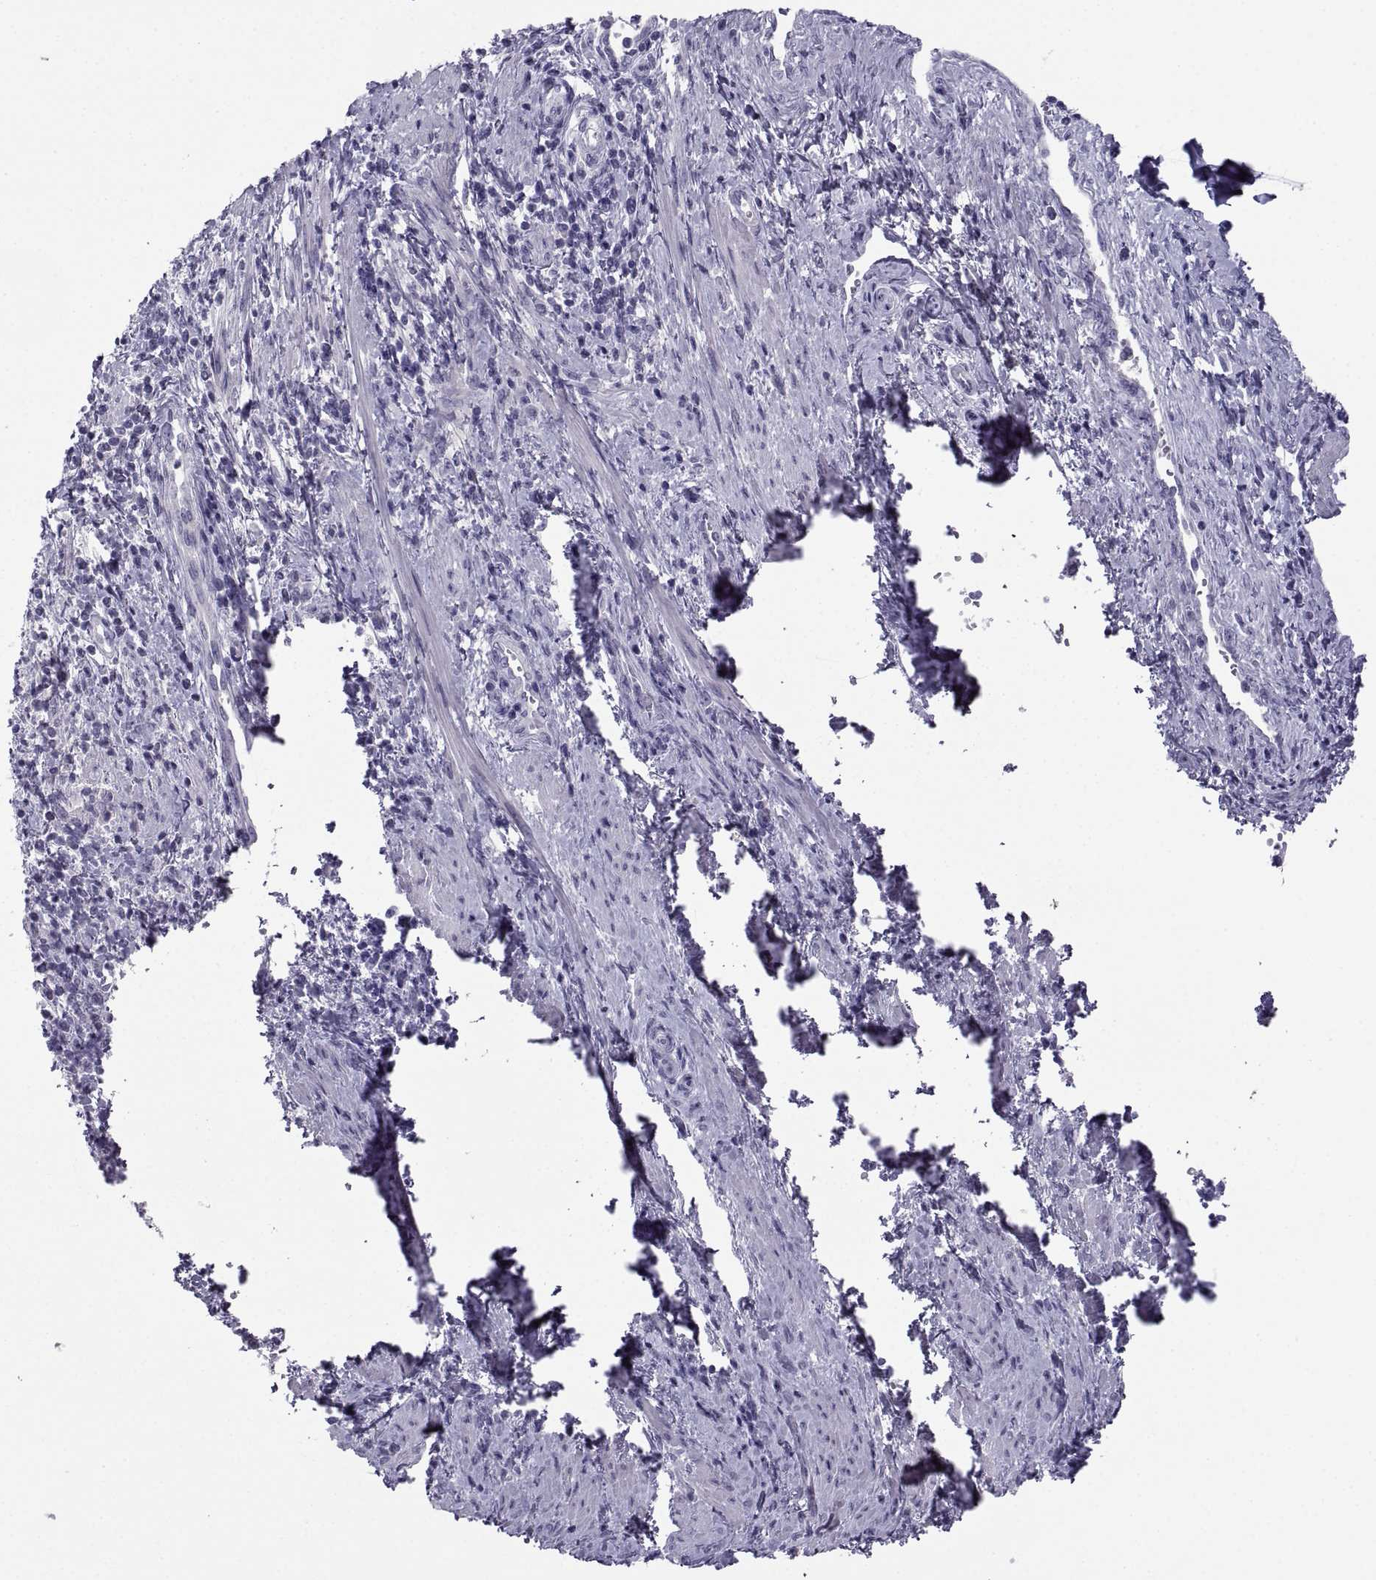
{"staining": {"intensity": "negative", "quantity": "none", "location": "none"}, "tissue": "cervical cancer", "cell_type": "Tumor cells", "image_type": "cancer", "snomed": [{"axis": "morphology", "description": "Squamous cell carcinoma, NOS"}, {"axis": "topography", "description": "Cervix"}], "caption": "This is an immunohistochemistry (IHC) image of human cervical squamous cell carcinoma. There is no expression in tumor cells.", "gene": "PCSK1N", "patient": {"sex": "female", "age": 26}}